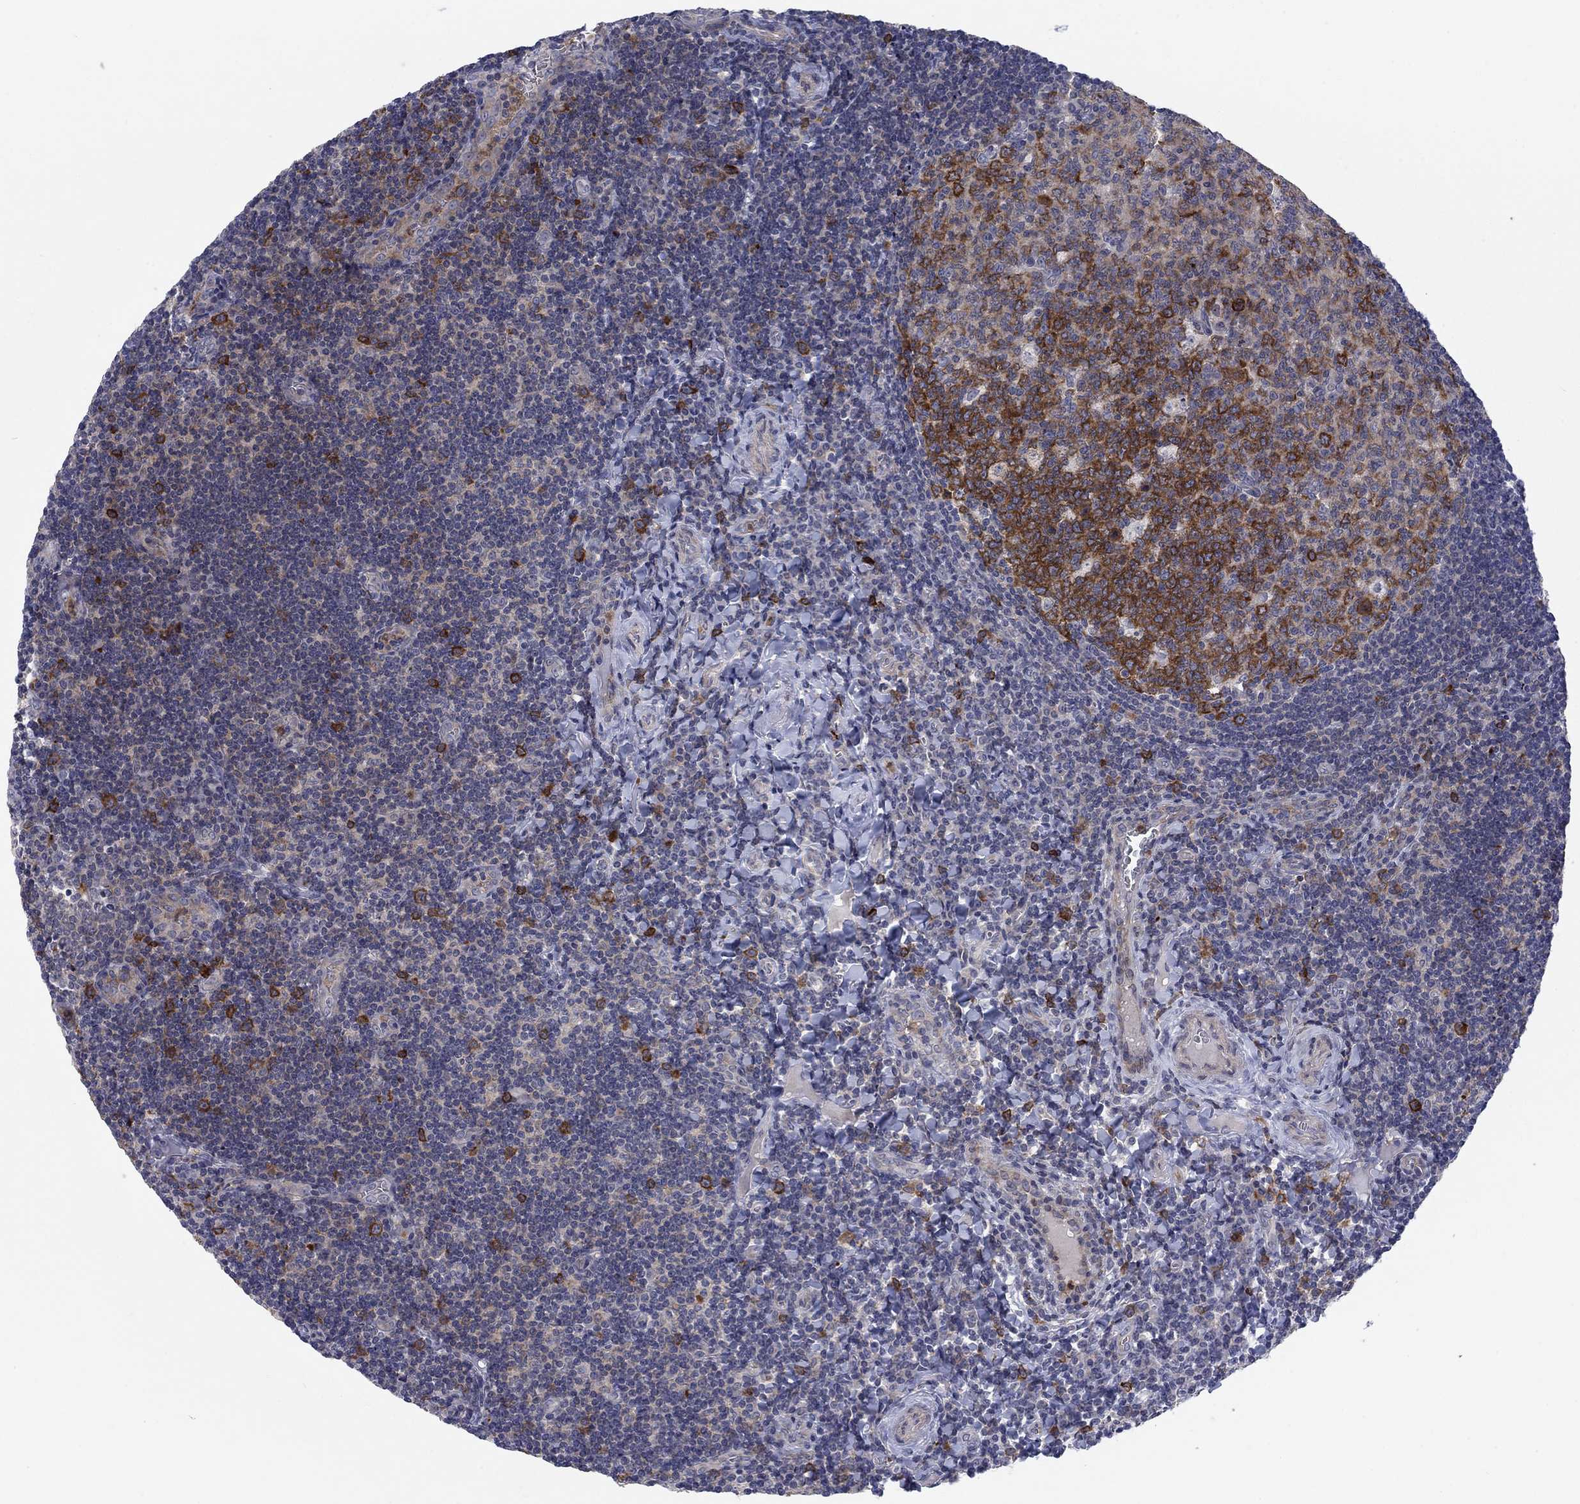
{"staining": {"intensity": "moderate", "quantity": ">75%", "location": "cytoplasmic/membranous"}, "tissue": "tonsil", "cell_type": "Germinal center cells", "image_type": "normal", "snomed": [{"axis": "morphology", "description": "Normal tissue, NOS"}, {"axis": "morphology", "description": "Inflammation, NOS"}, {"axis": "topography", "description": "Tonsil"}], "caption": "IHC of benign tonsil displays medium levels of moderate cytoplasmic/membranous staining in about >75% of germinal center cells.", "gene": "KIF15", "patient": {"sex": "female", "age": 31}}